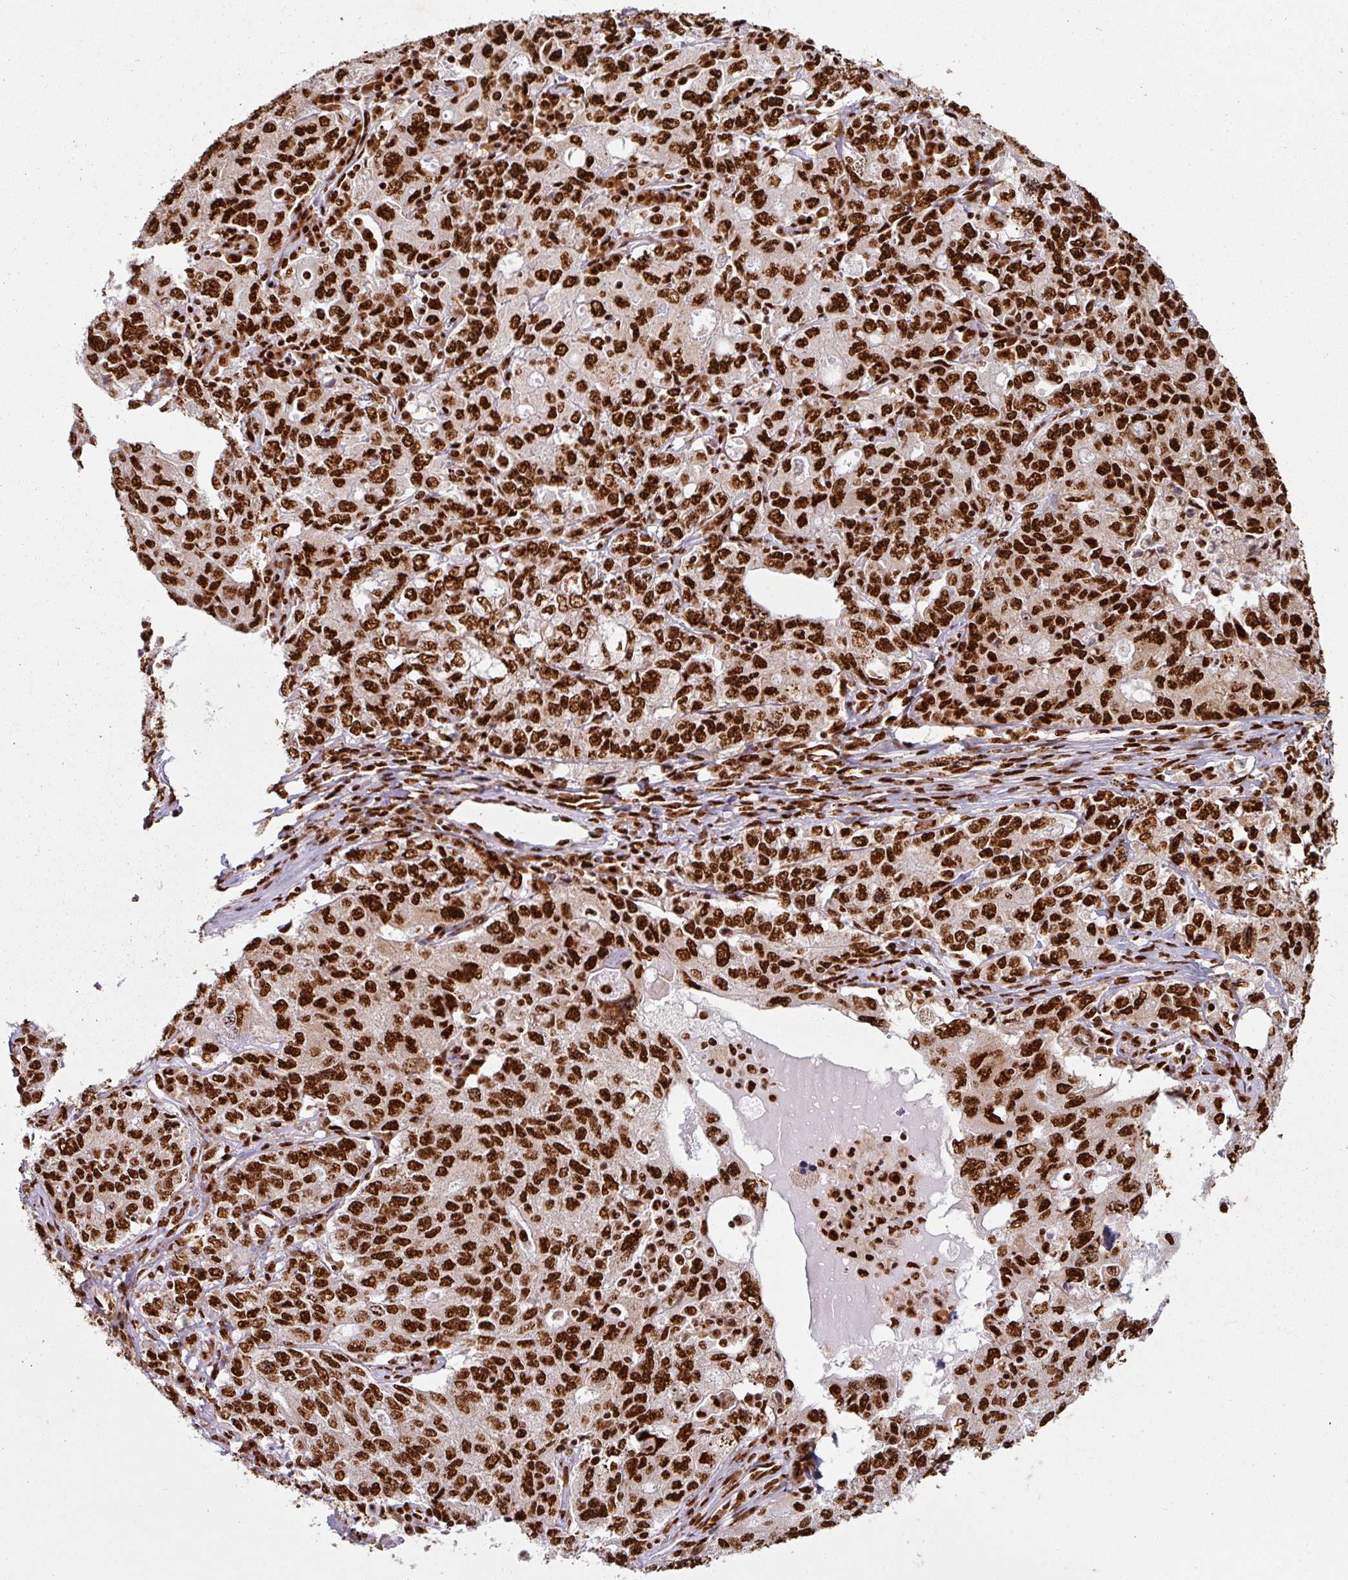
{"staining": {"intensity": "strong", "quantity": ">75%", "location": "nuclear"}, "tissue": "ovarian cancer", "cell_type": "Tumor cells", "image_type": "cancer", "snomed": [{"axis": "morphology", "description": "Carcinoma, endometroid"}, {"axis": "topography", "description": "Ovary"}], "caption": "DAB immunohistochemical staining of endometroid carcinoma (ovarian) displays strong nuclear protein staining in approximately >75% of tumor cells.", "gene": "SIK3", "patient": {"sex": "female", "age": 62}}